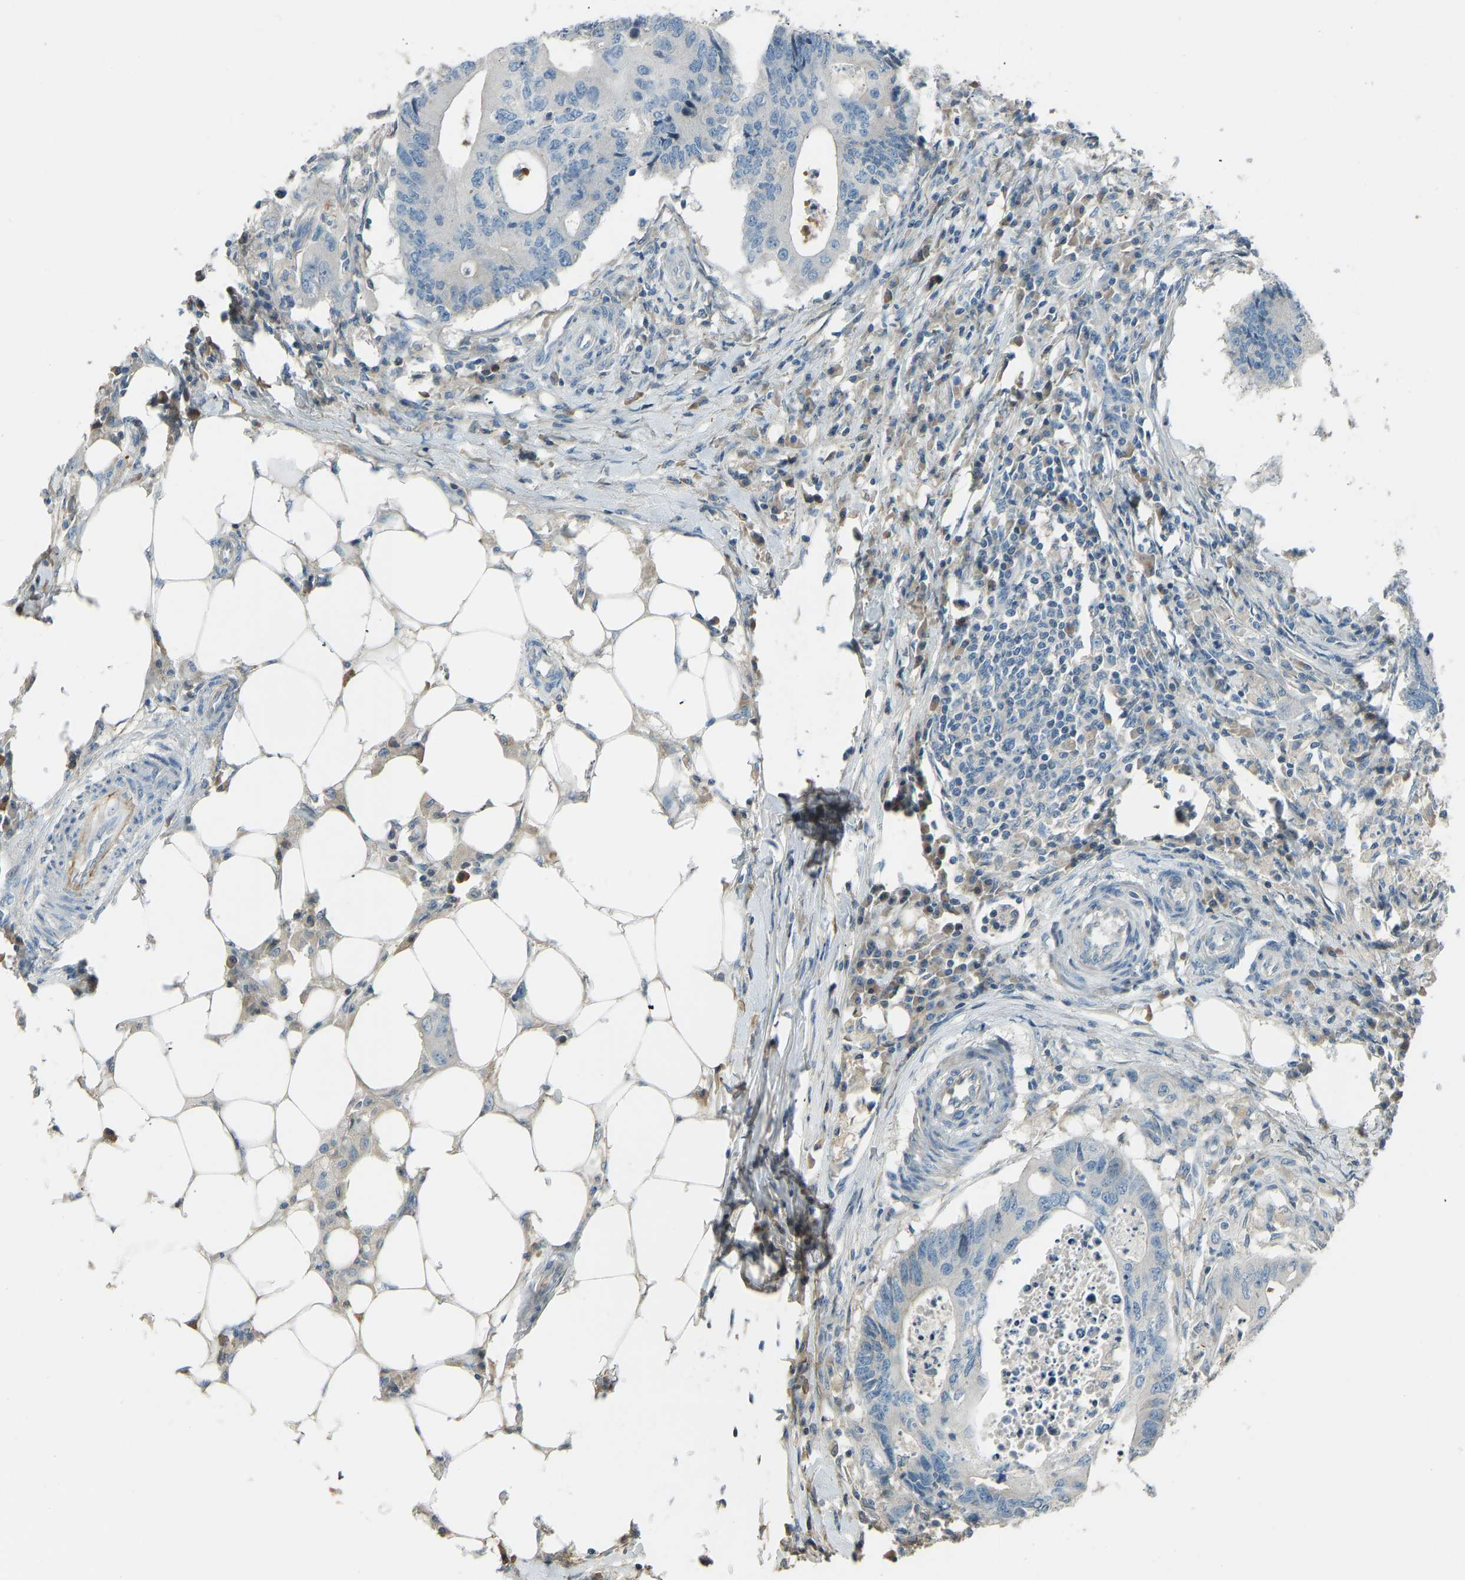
{"staining": {"intensity": "negative", "quantity": "none", "location": "none"}, "tissue": "colorectal cancer", "cell_type": "Tumor cells", "image_type": "cancer", "snomed": [{"axis": "morphology", "description": "Adenocarcinoma, NOS"}, {"axis": "topography", "description": "Colon"}], "caption": "There is no significant positivity in tumor cells of colorectal cancer (adenocarcinoma). (DAB (3,3'-diaminobenzidine) immunohistochemistry (IHC) with hematoxylin counter stain).", "gene": "FBLN2", "patient": {"sex": "male", "age": 71}}